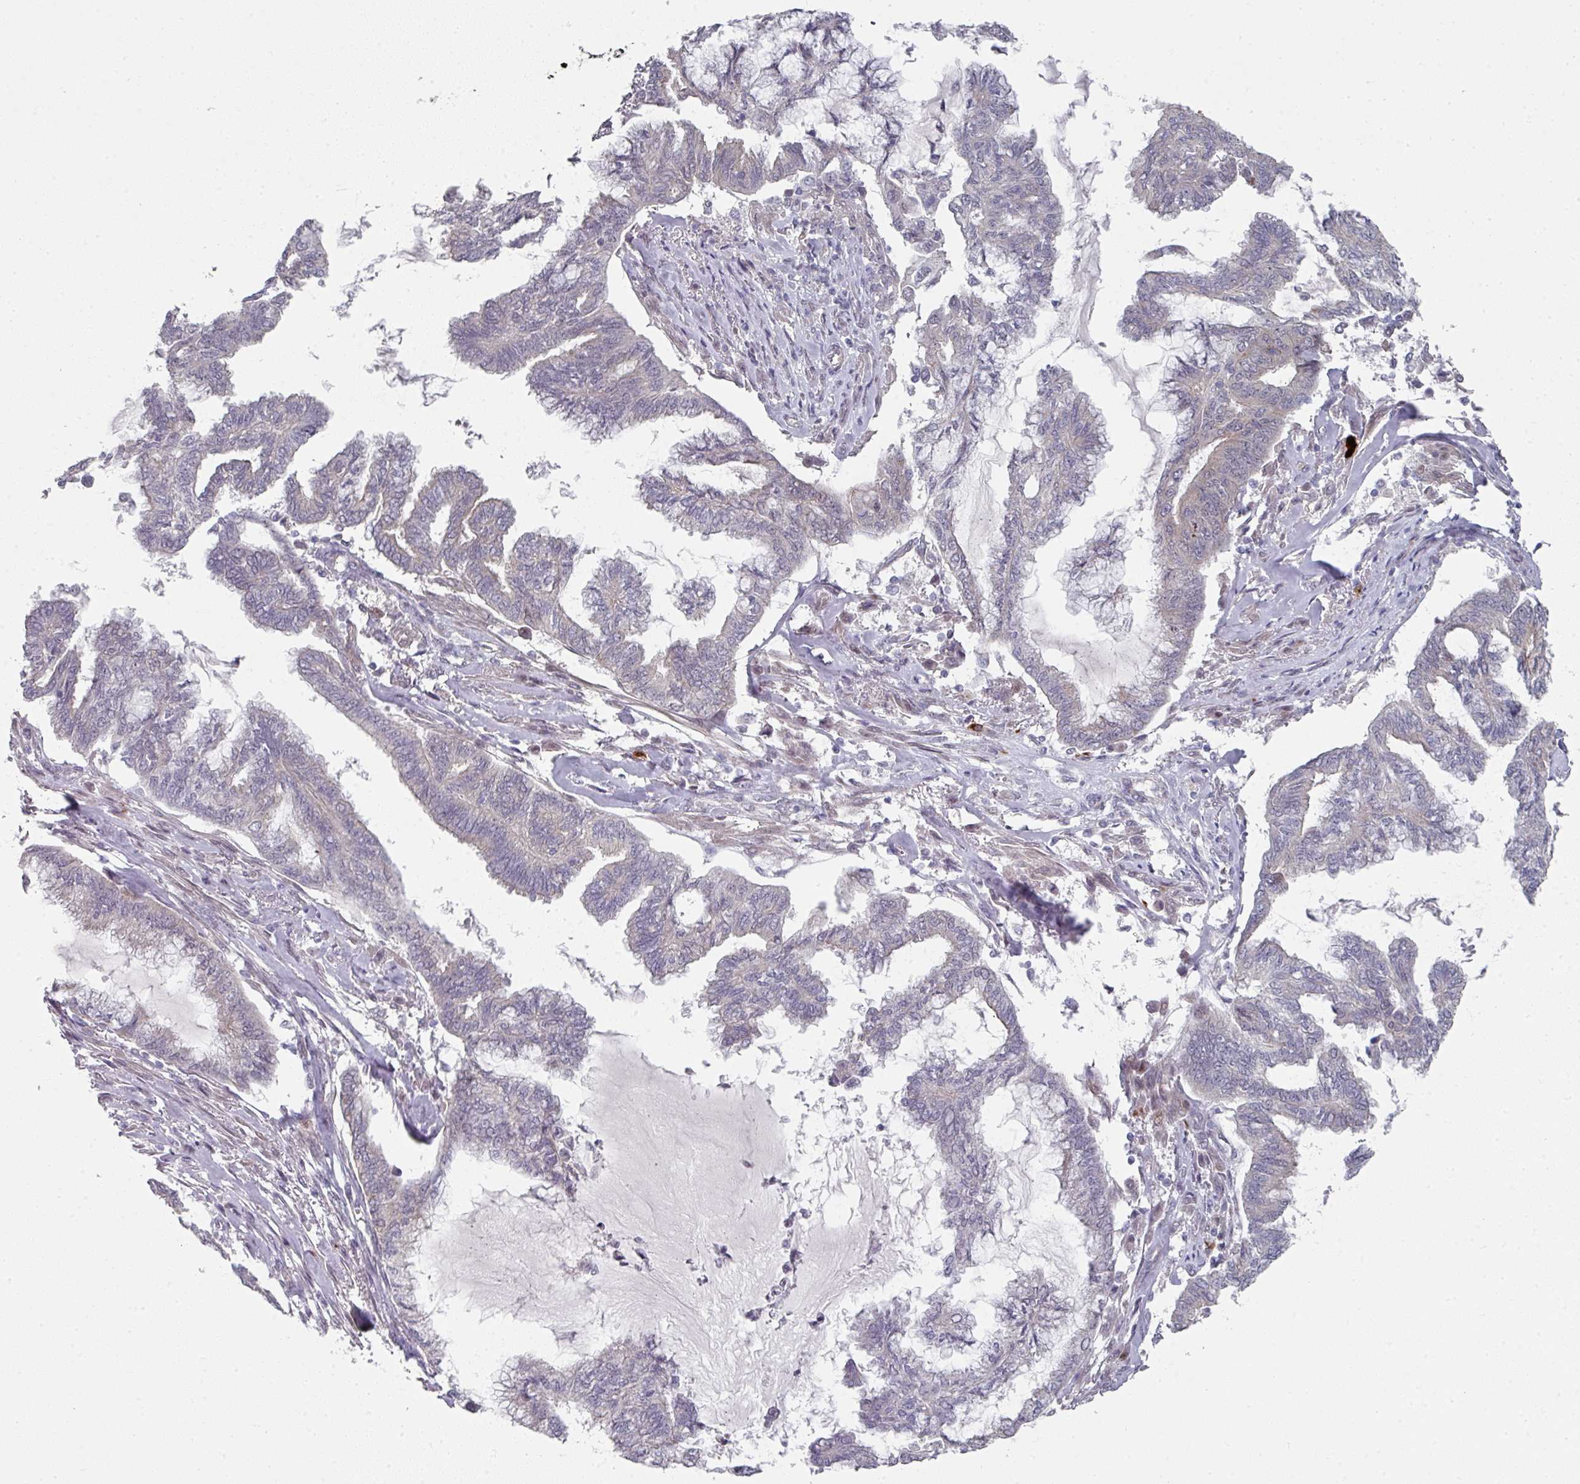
{"staining": {"intensity": "negative", "quantity": "none", "location": "none"}, "tissue": "endometrial cancer", "cell_type": "Tumor cells", "image_type": "cancer", "snomed": [{"axis": "morphology", "description": "Adenocarcinoma, NOS"}, {"axis": "topography", "description": "Endometrium"}], "caption": "Tumor cells show no significant protein expression in adenocarcinoma (endometrial). The staining was performed using DAB to visualize the protein expression in brown, while the nuclei were stained in blue with hematoxylin (Magnification: 20x).", "gene": "TMCC1", "patient": {"sex": "female", "age": 86}}